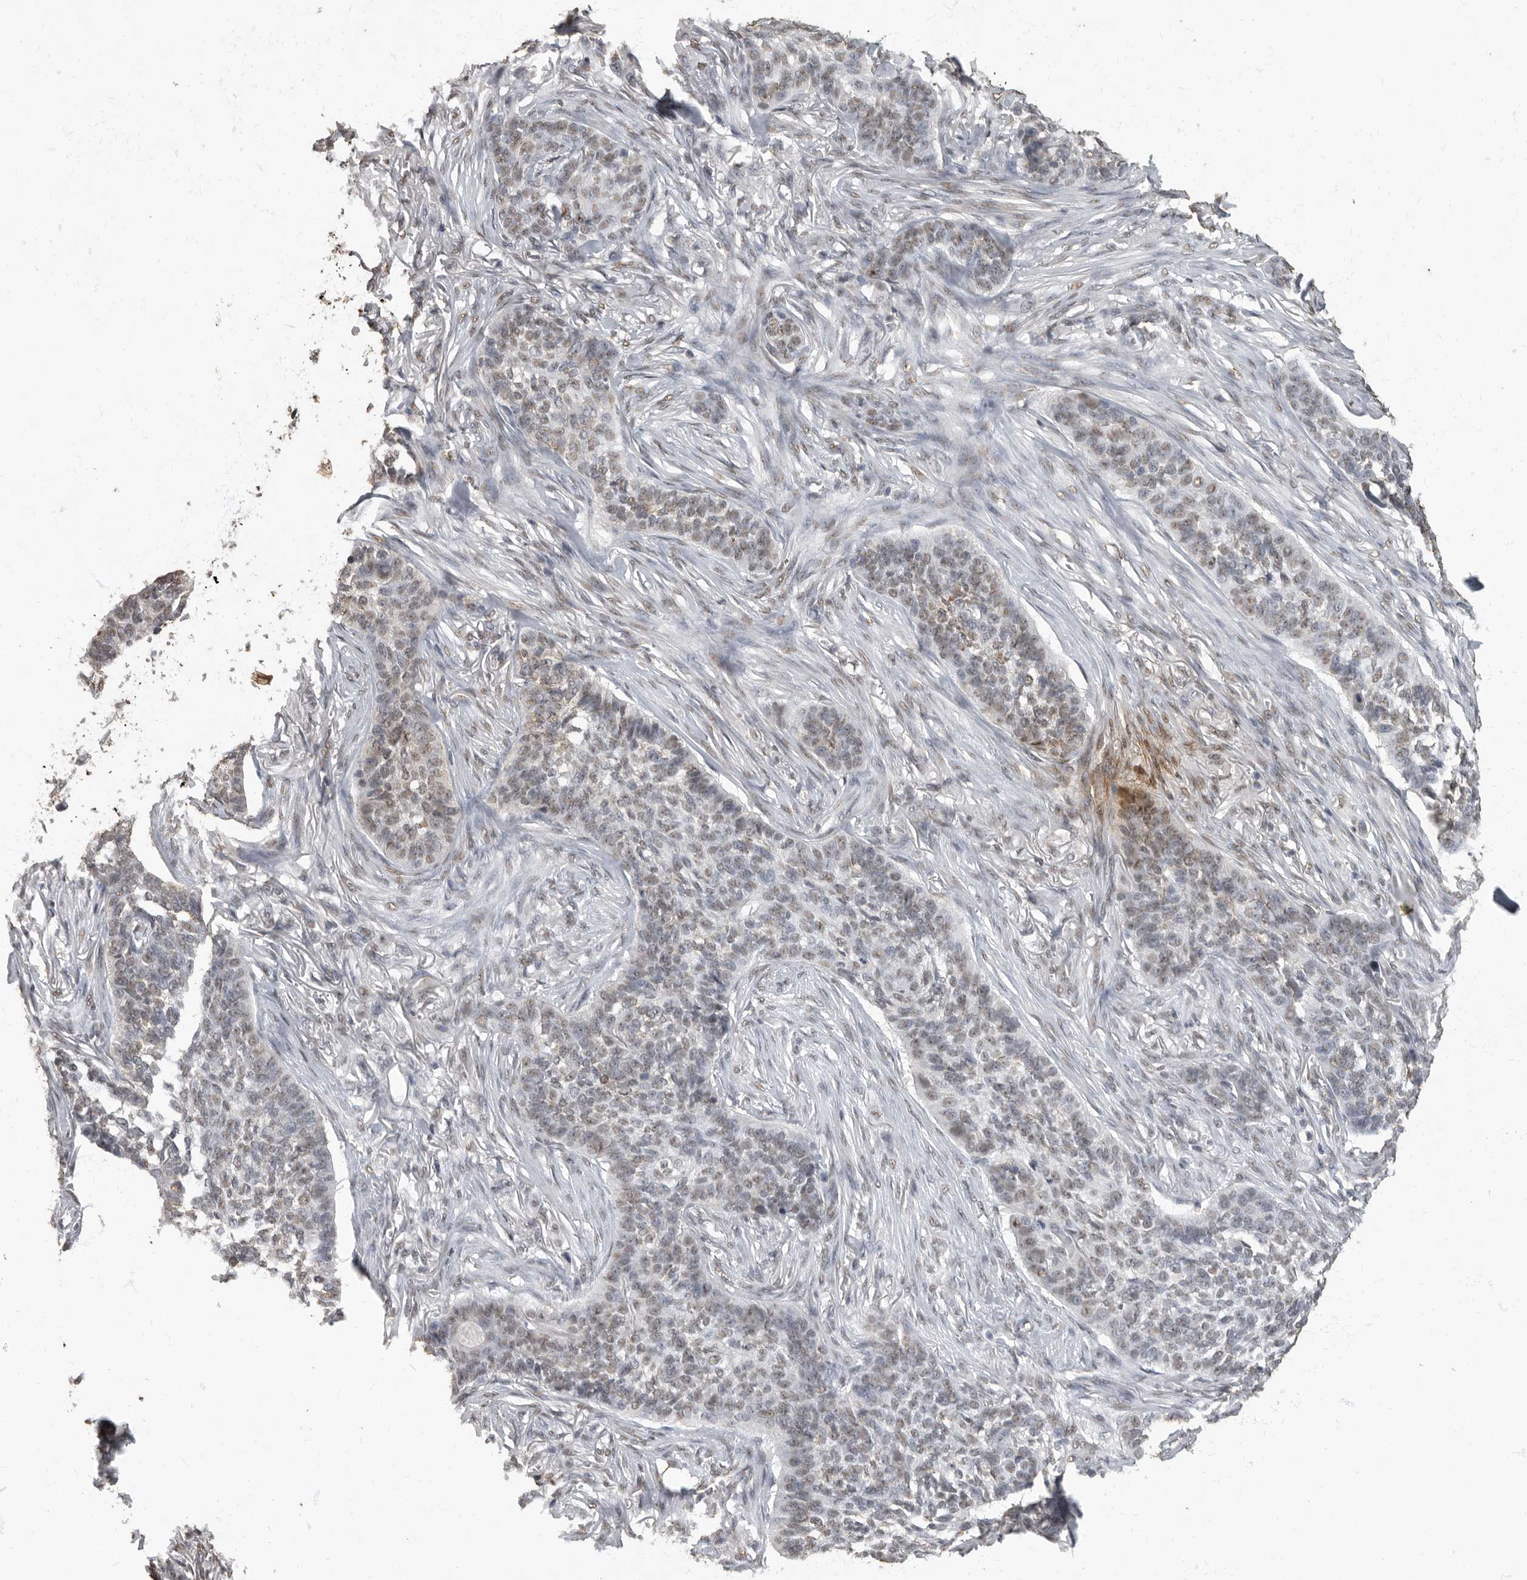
{"staining": {"intensity": "negative", "quantity": "none", "location": "none"}, "tissue": "skin cancer", "cell_type": "Tumor cells", "image_type": "cancer", "snomed": [{"axis": "morphology", "description": "Basal cell carcinoma"}, {"axis": "topography", "description": "Skin"}], "caption": "A high-resolution image shows immunohistochemistry staining of skin cancer (basal cell carcinoma), which demonstrates no significant staining in tumor cells. The staining was performed using DAB (3,3'-diaminobenzidine) to visualize the protein expression in brown, while the nuclei were stained in blue with hematoxylin (Magnification: 20x).", "gene": "NBL1", "patient": {"sex": "male", "age": 85}}